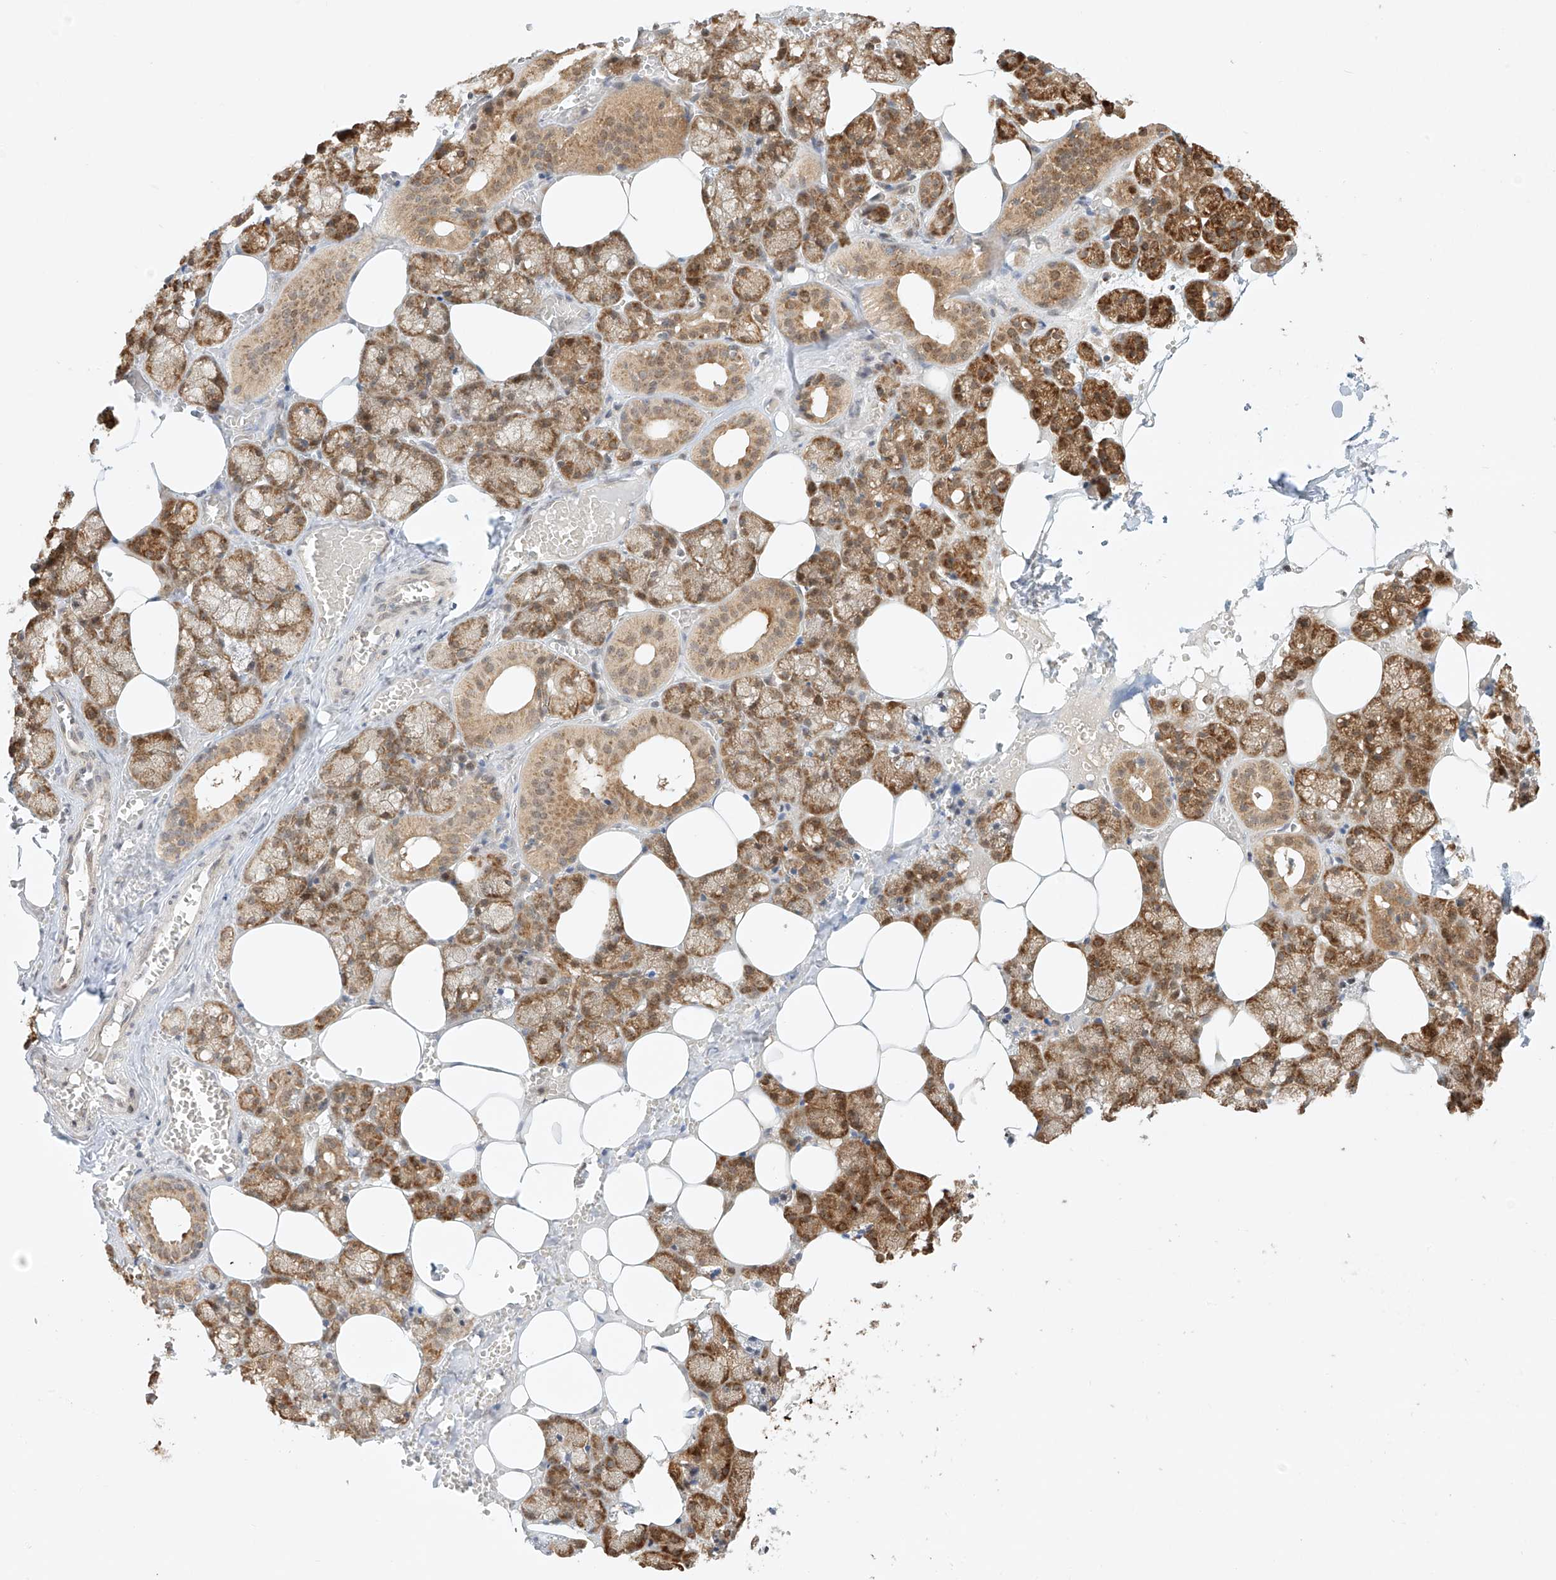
{"staining": {"intensity": "moderate", "quantity": "25%-75%", "location": "cytoplasmic/membranous"}, "tissue": "salivary gland", "cell_type": "Glandular cells", "image_type": "normal", "snomed": [{"axis": "morphology", "description": "Normal tissue, NOS"}, {"axis": "topography", "description": "Salivary gland"}], "caption": "DAB (3,3'-diaminobenzidine) immunohistochemical staining of normal salivary gland displays moderate cytoplasmic/membranous protein staining in approximately 25%-75% of glandular cells.", "gene": "TASP1", "patient": {"sex": "male", "age": 62}}